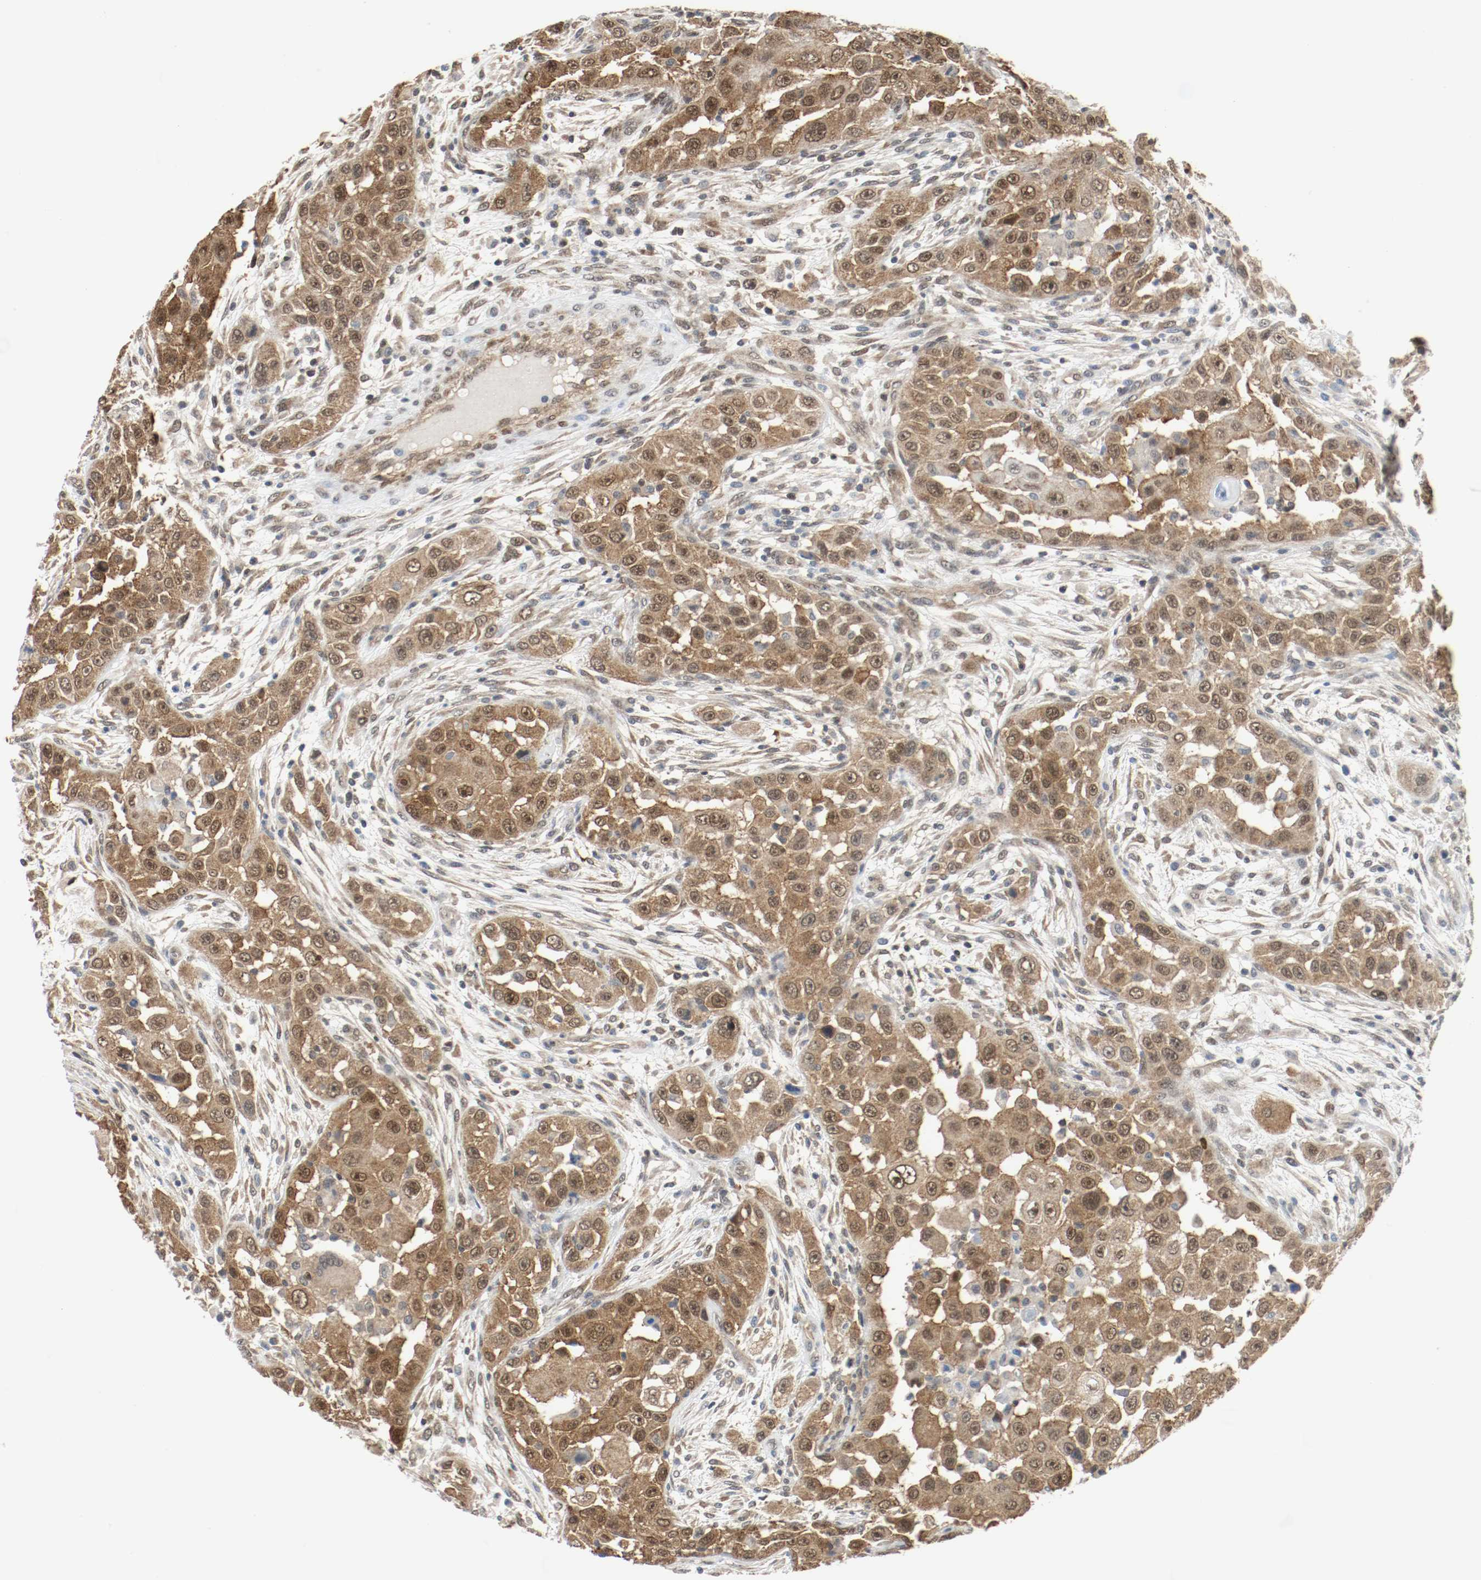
{"staining": {"intensity": "strong", "quantity": ">75%", "location": "cytoplasmic/membranous,nuclear"}, "tissue": "head and neck cancer", "cell_type": "Tumor cells", "image_type": "cancer", "snomed": [{"axis": "morphology", "description": "Carcinoma, NOS"}, {"axis": "topography", "description": "Head-Neck"}], "caption": "Strong cytoplasmic/membranous and nuclear protein positivity is present in about >75% of tumor cells in head and neck cancer (carcinoma).", "gene": "PPME1", "patient": {"sex": "male", "age": 87}}